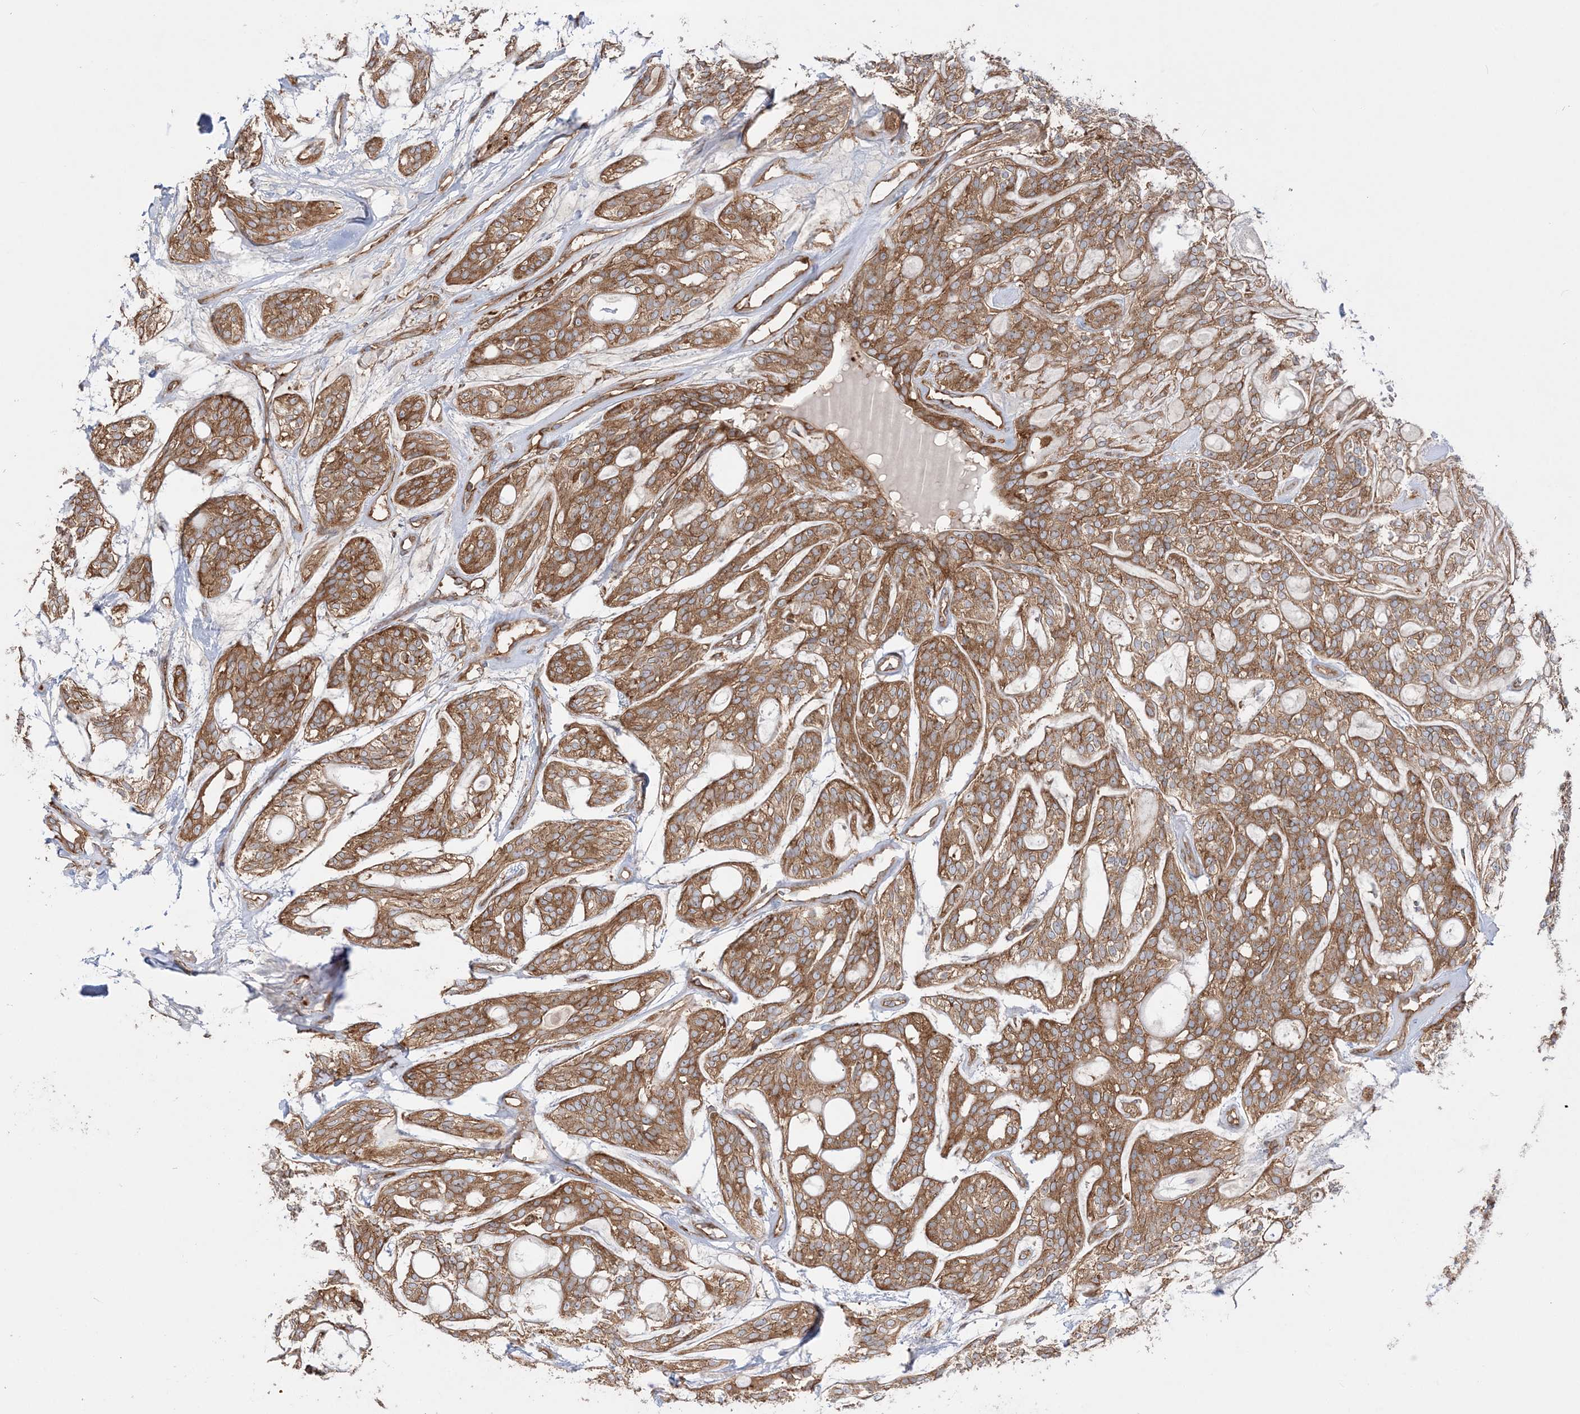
{"staining": {"intensity": "strong", "quantity": ">75%", "location": "cytoplasmic/membranous"}, "tissue": "head and neck cancer", "cell_type": "Tumor cells", "image_type": "cancer", "snomed": [{"axis": "morphology", "description": "Adenocarcinoma, NOS"}, {"axis": "topography", "description": "Head-Neck"}], "caption": "Protein expression analysis of human adenocarcinoma (head and neck) reveals strong cytoplasmic/membranous expression in about >75% of tumor cells.", "gene": "TBC1D5", "patient": {"sex": "male", "age": 66}}